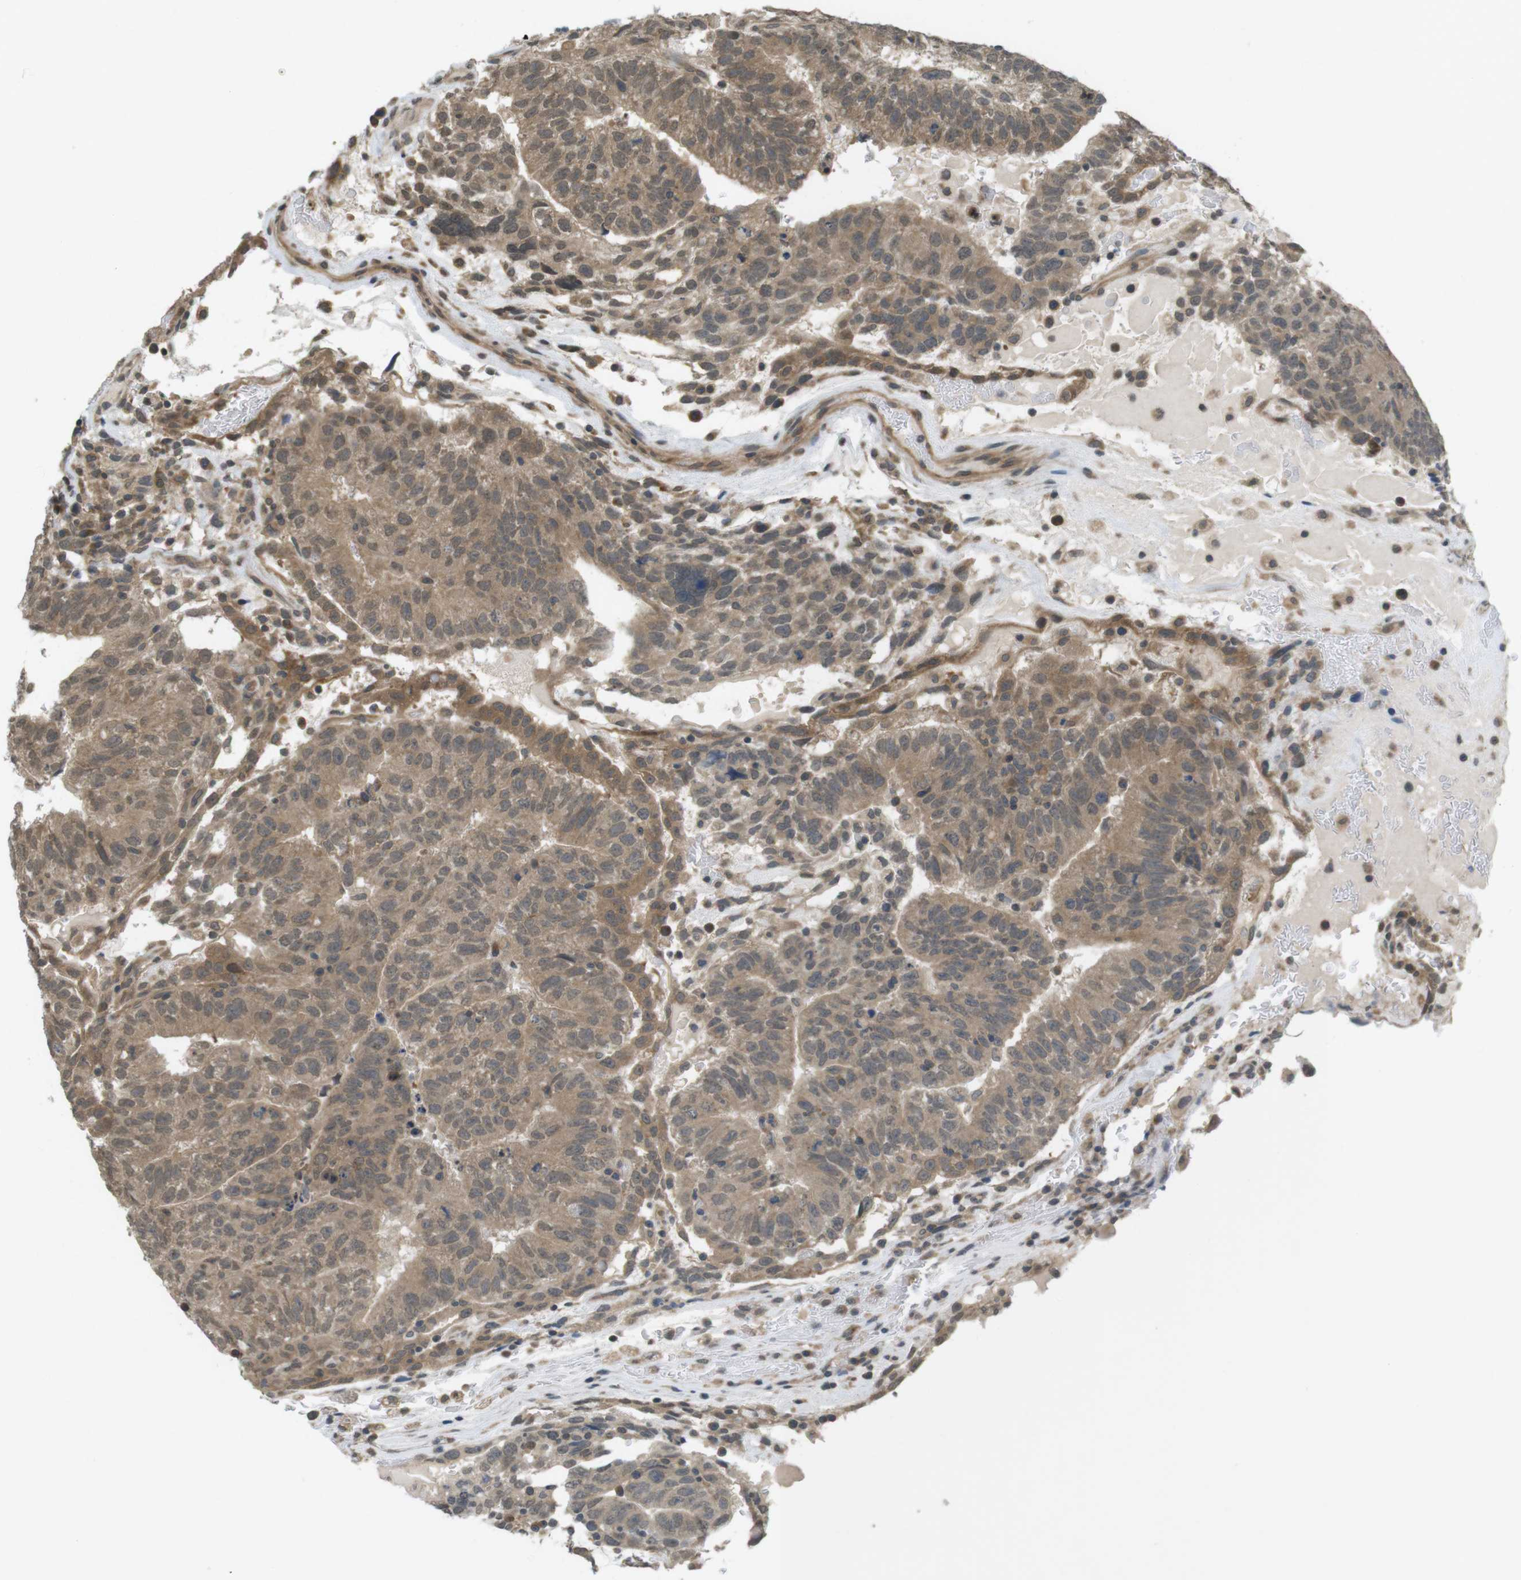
{"staining": {"intensity": "moderate", "quantity": ">75%", "location": "cytoplasmic/membranous"}, "tissue": "testis cancer", "cell_type": "Tumor cells", "image_type": "cancer", "snomed": [{"axis": "morphology", "description": "Seminoma, NOS"}, {"axis": "morphology", "description": "Carcinoma, Embryonal, NOS"}, {"axis": "topography", "description": "Testis"}], "caption": "This photomicrograph exhibits IHC staining of testis seminoma, with medium moderate cytoplasmic/membranous staining in approximately >75% of tumor cells.", "gene": "RNF130", "patient": {"sex": "male", "age": 52}}